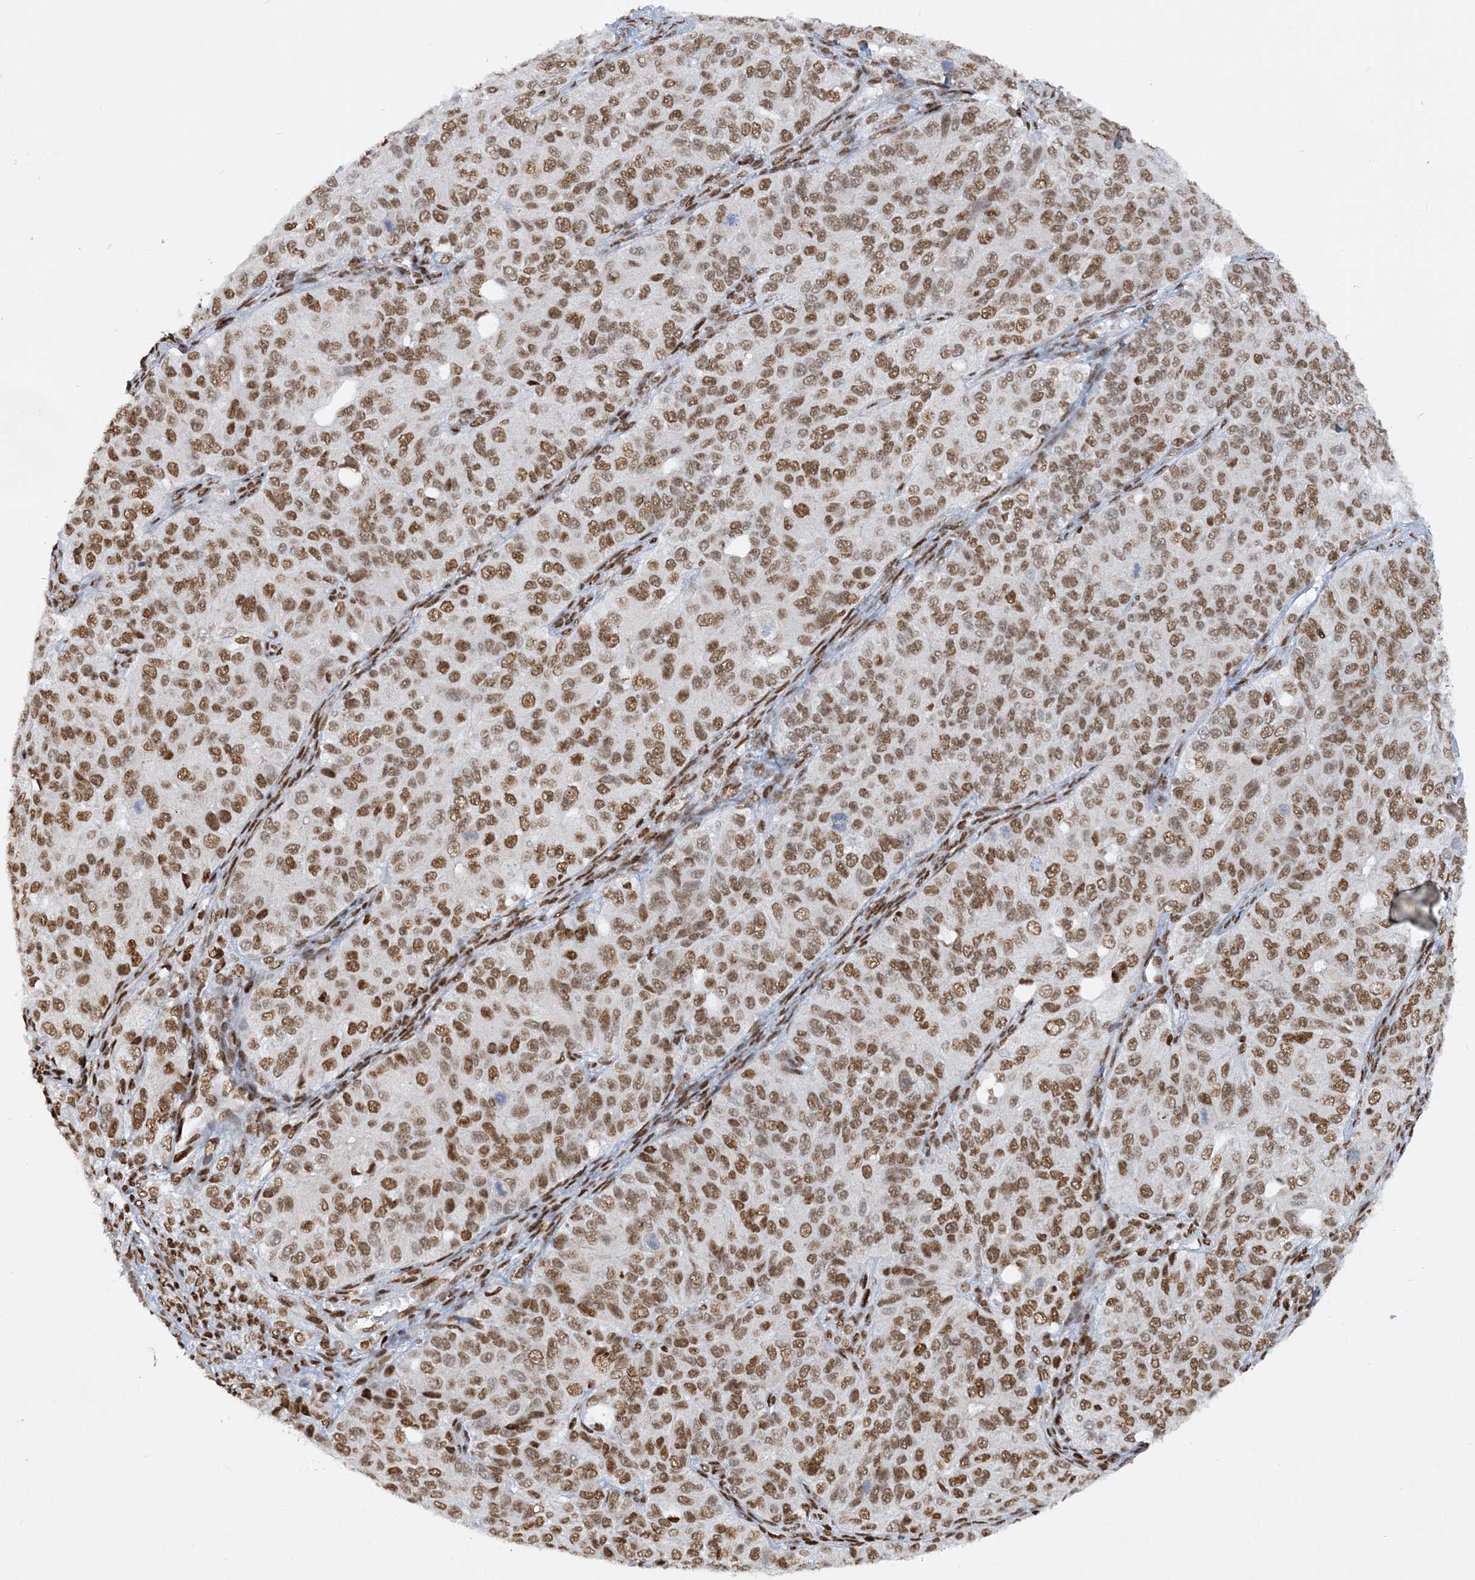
{"staining": {"intensity": "moderate", "quantity": ">75%", "location": "nuclear"}, "tissue": "ovarian cancer", "cell_type": "Tumor cells", "image_type": "cancer", "snomed": [{"axis": "morphology", "description": "Carcinoma, endometroid"}, {"axis": "topography", "description": "Ovary"}], "caption": "A brown stain labels moderate nuclear positivity of a protein in endometroid carcinoma (ovarian) tumor cells.", "gene": "DELE1", "patient": {"sex": "female", "age": 51}}